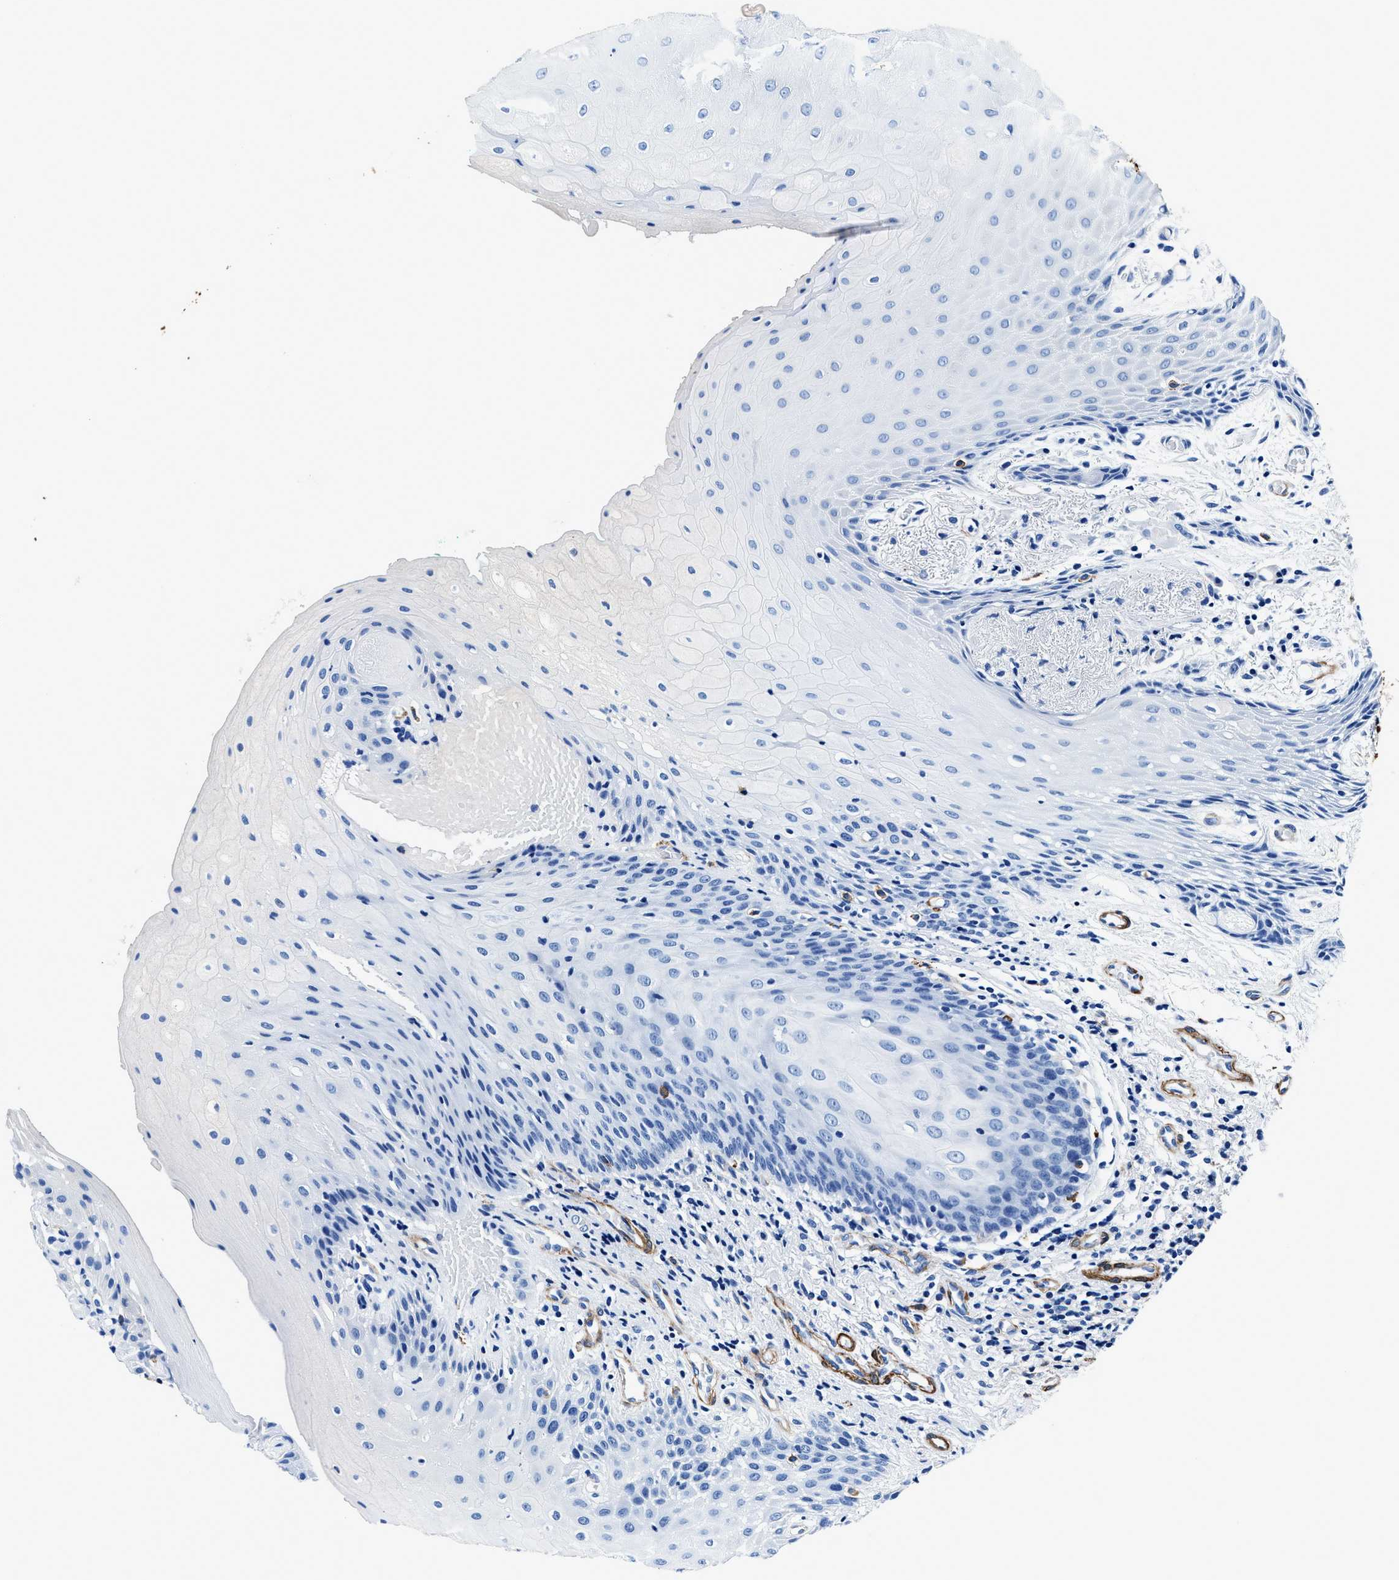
{"staining": {"intensity": "negative", "quantity": "none", "location": "none"}, "tissue": "oral mucosa", "cell_type": "Squamous epithelial cells", "image_type": "normal", "snomed": [{"axis": "morphology", "description": "Normal tissue, NOS"}, {"axis": "morphology", "description": "Squamous cell carcinoma, NOS"}, {"axis": "topography", "description": "Oral tissue"}, {"axis": "topography", "description": "Salivary gland"}, {"axis": "topography", "description": "Head-Neck"}], "caption": "There is no significant expression in squamous epithelial cells of oral mucosa. Nuclei are stained in blue.", "gene": "TEX261", "patient": {"sex": "female", "age": 62}}